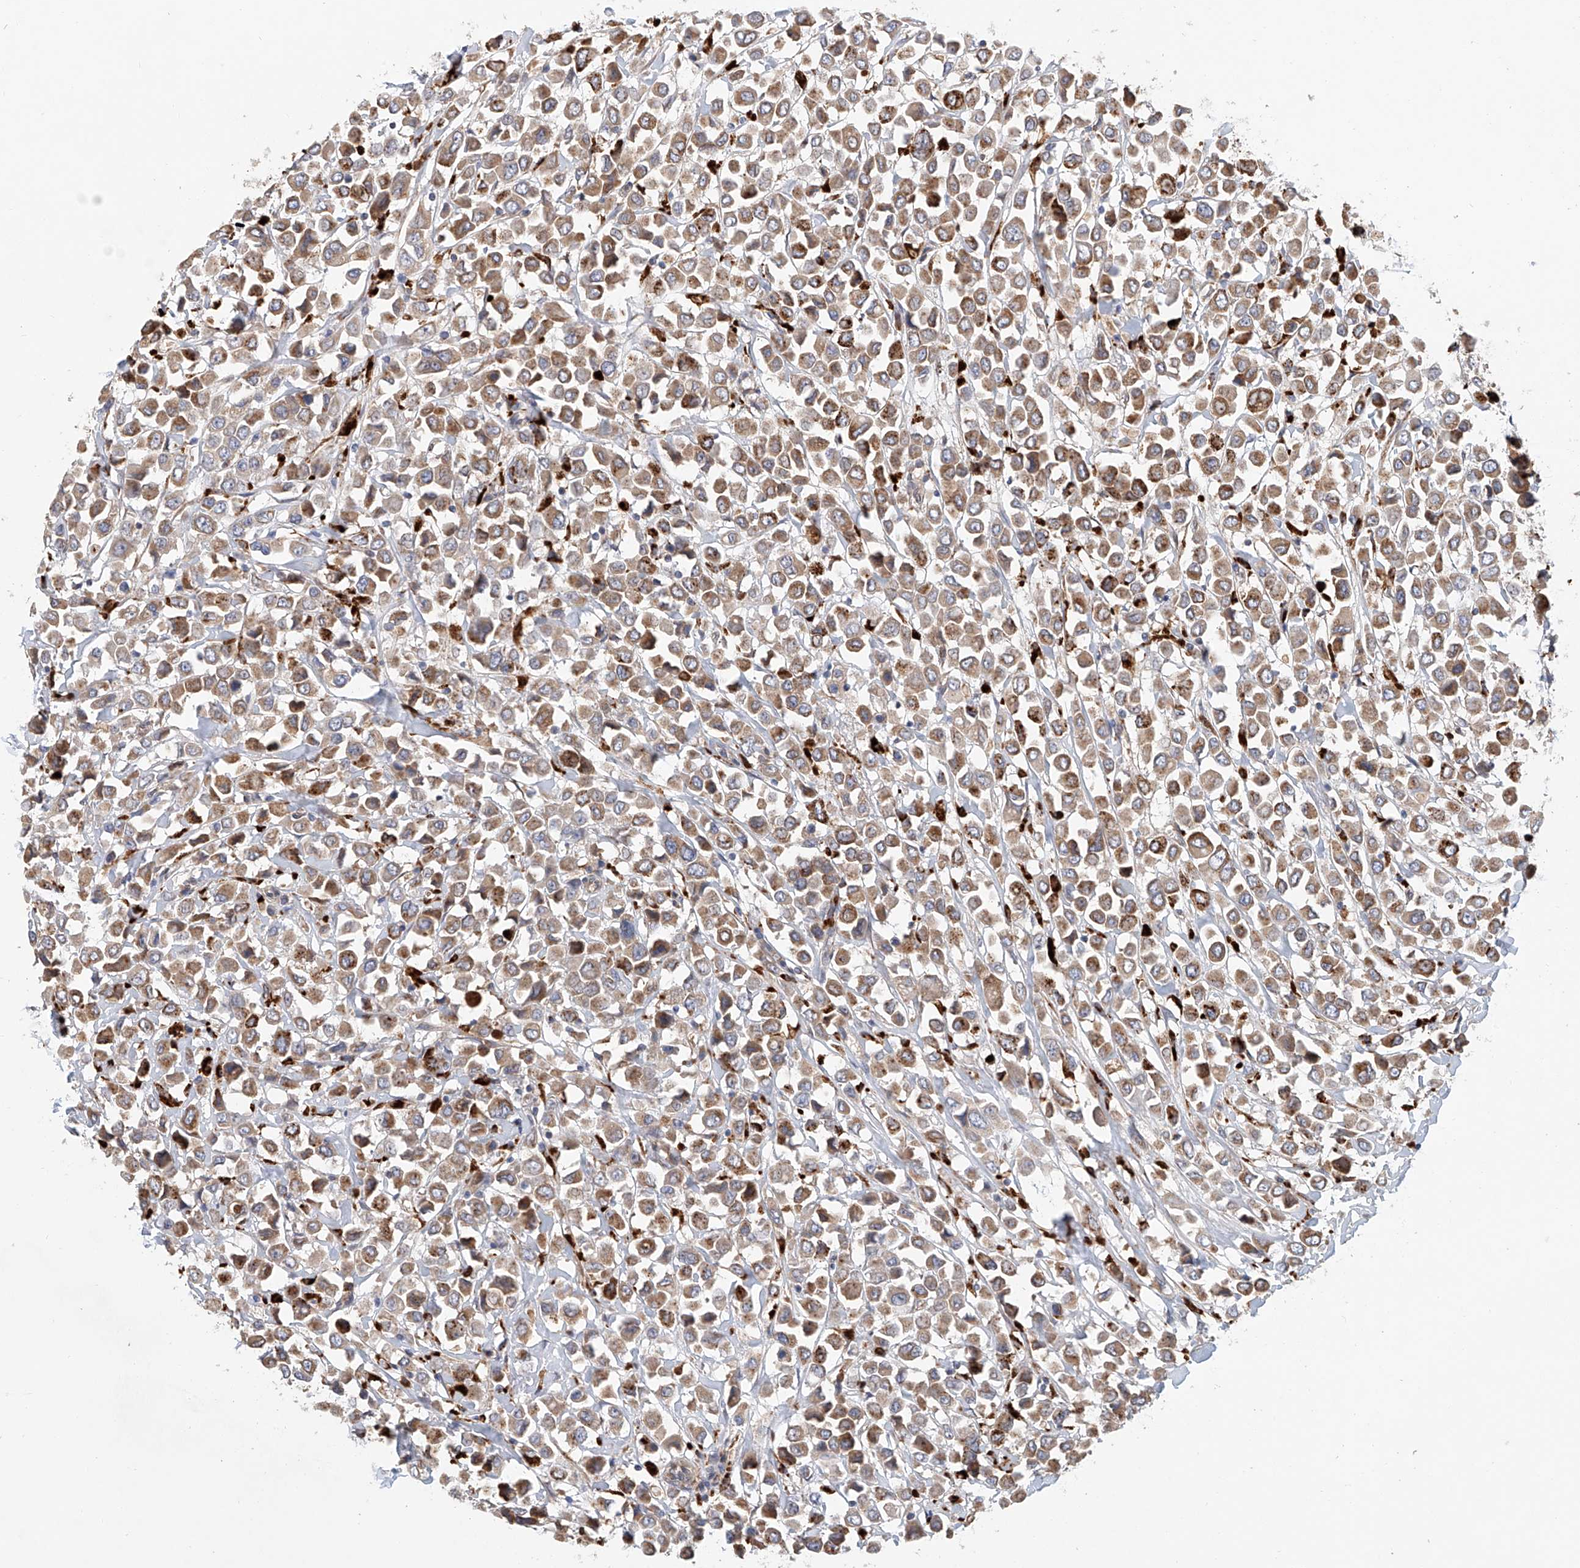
{"staining": {"intensity": "moderate", "quantity": ">75%", "location": "cytoplasmic/membranous"}, "tissue": "breast cancer", "cell_type": "Tumor cells", "image_type": "cancer", "snomed": [{"axis": "morphology", "description": "Duct carcinoma"}, {"axis": "topography", "description": "Breast"}], "caption": "Breast cancer (intraductal carcinoma) tissue reveals moderate cytoplasmic/membranous positivity in about >75% of tumor cells The protein of interest is stained brown, and the nuclei are stained in blue (DAB (3,3'-diaminobenzidine) IHC with brightfield microscopy, high magnification).", "gene": "HGSNAT", "patient": {"sex": "female", "age": 61}}